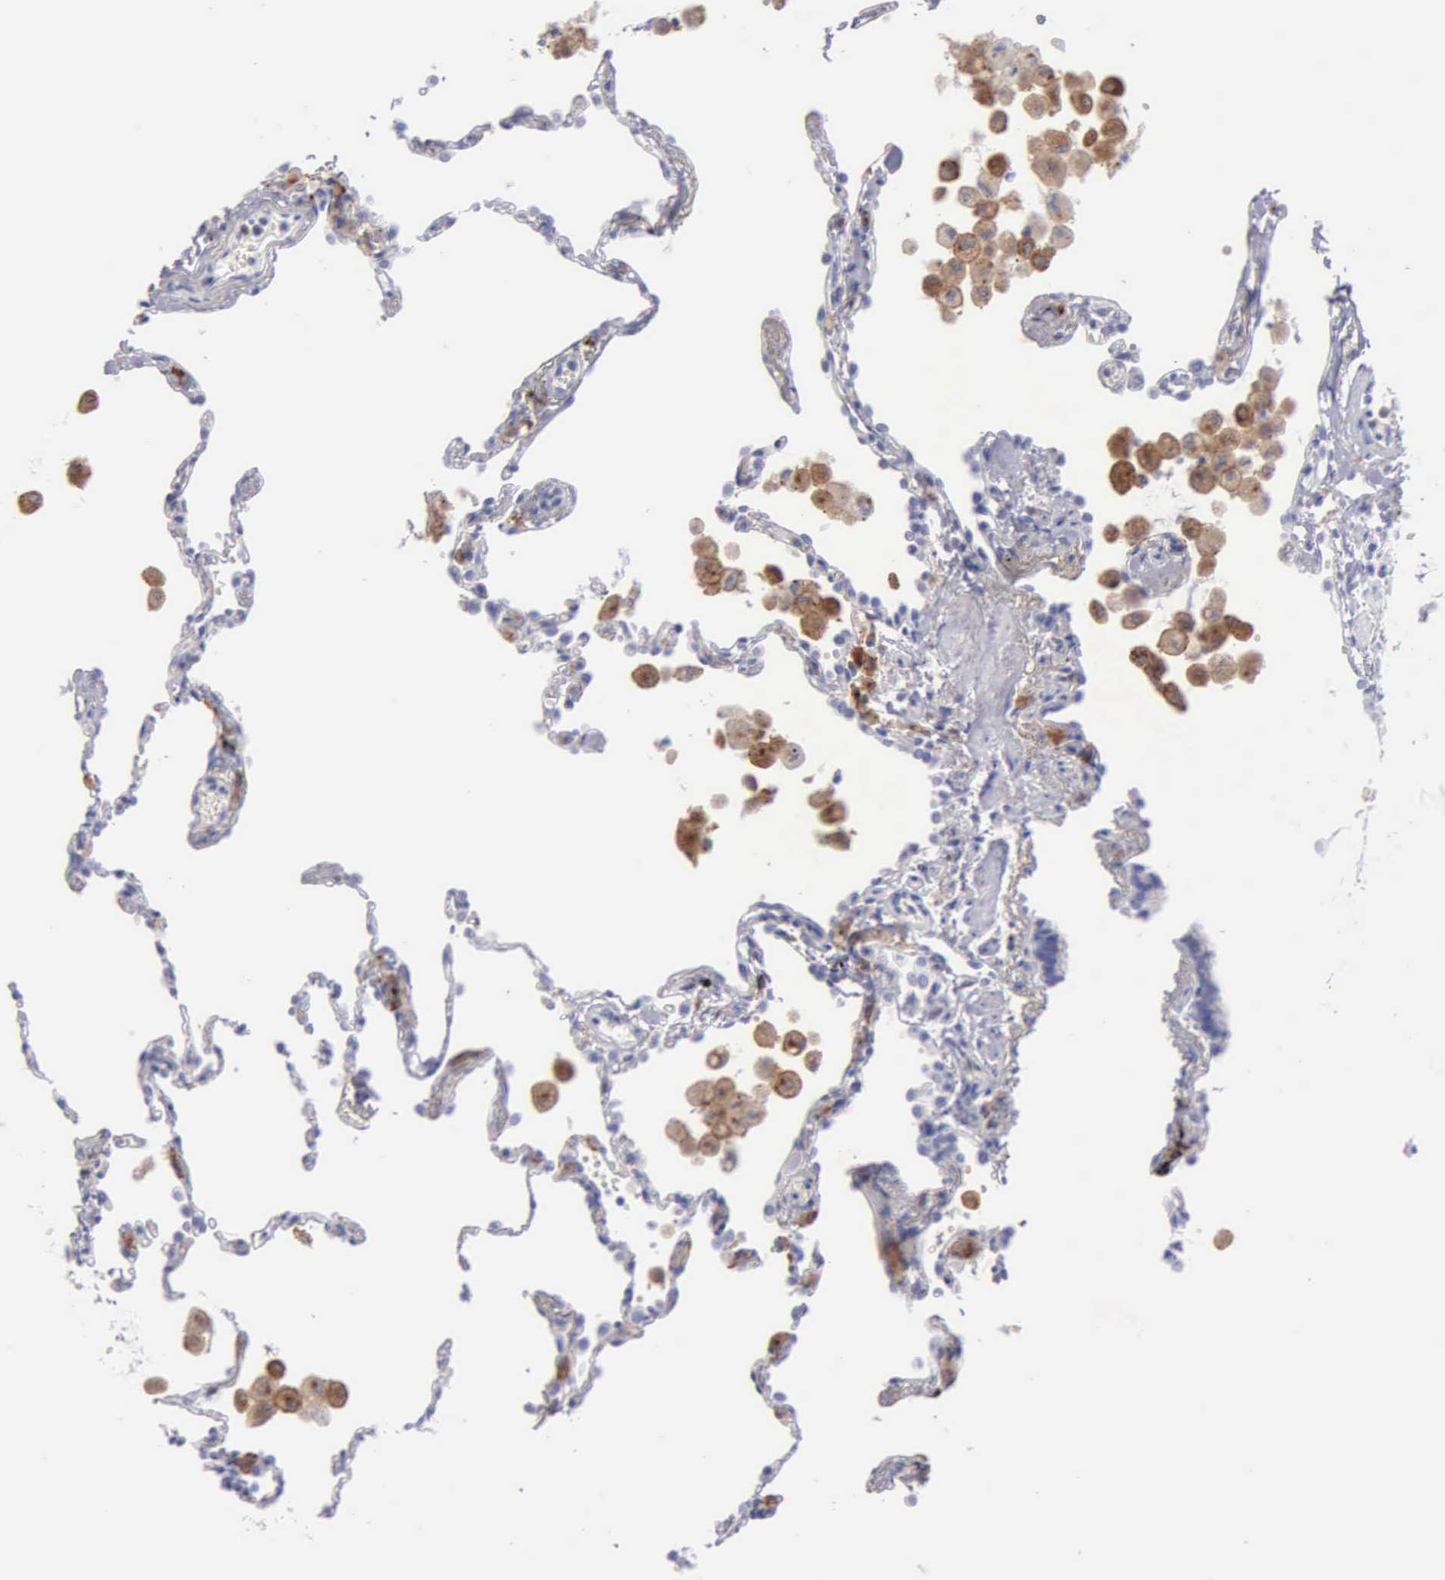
{"staining": {"intensity": "negative", "quantity": "none", "location": "none"}, "tissue": "lung", "cell_type": "Alveolar cells", "image_type": "normal", "snomed": [{"axis": "morphology", "description": "Normal tissue, NOS"}, {"axis": "topography", "description": "Lung"}], "caption": "Benign lung was stained to show a protein in brown. There is no significant positivity in alveolar cells. (Brightfield microscopy of DAB immunohistochemistry (IHC) at high magnification).", "gene": "TYRP1", "patient": {"sex": "male", "age": 71}}